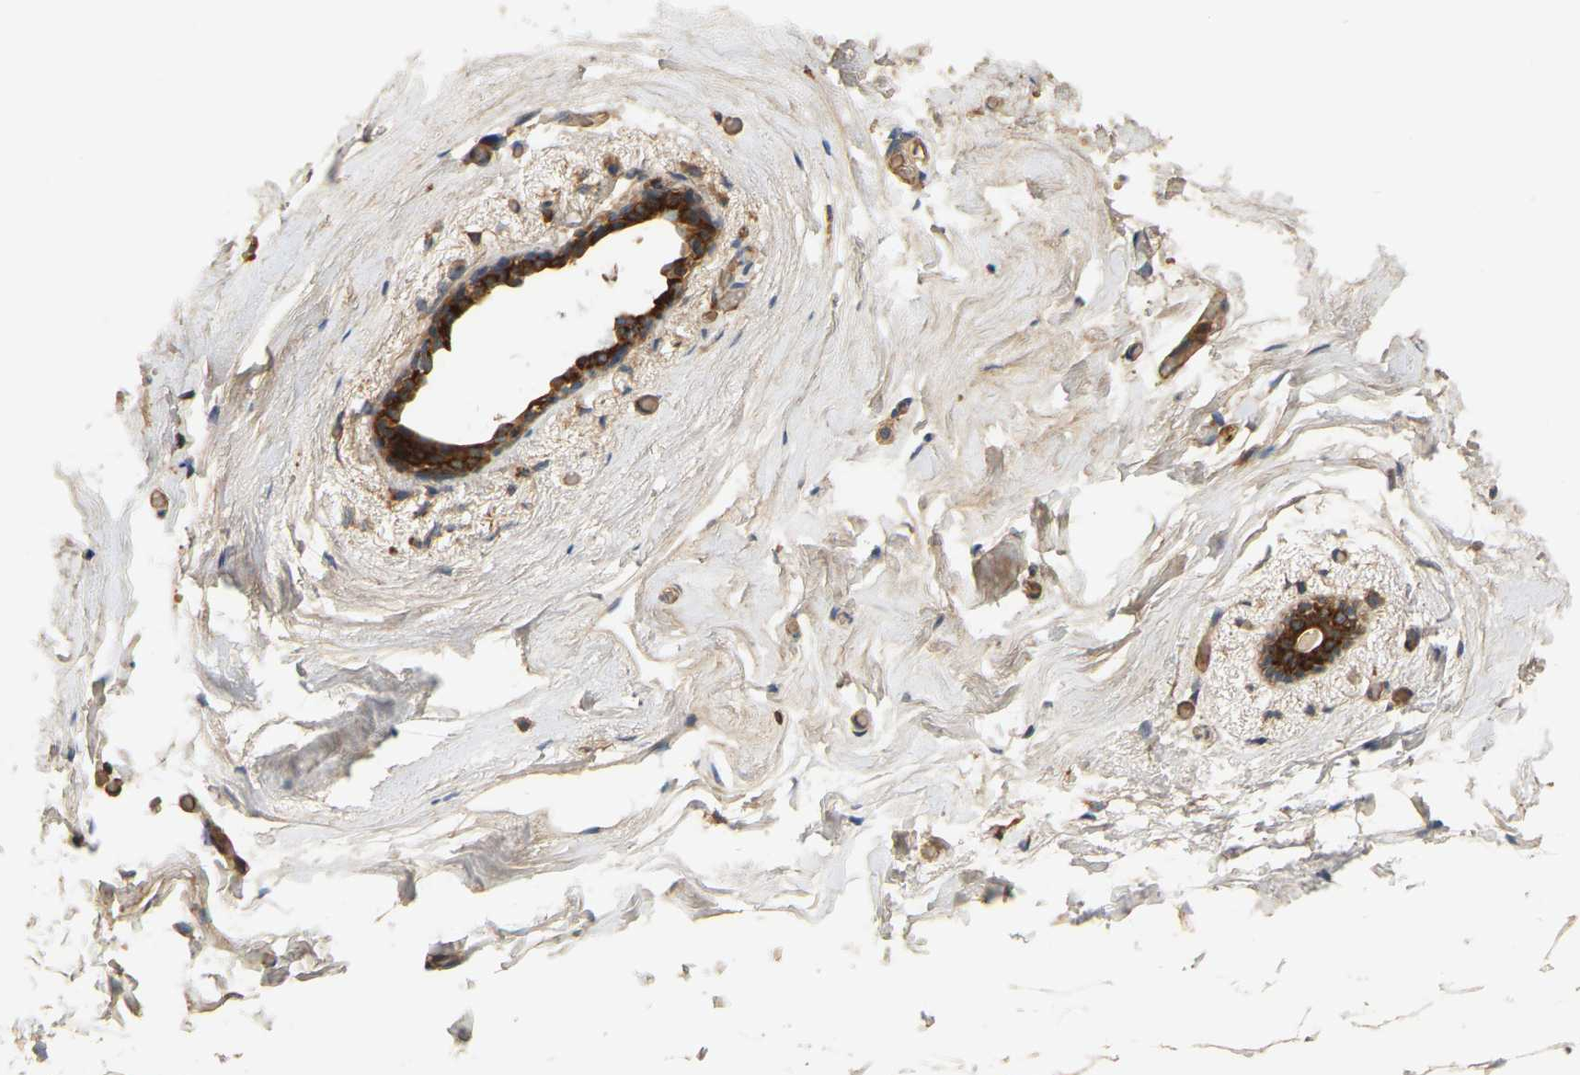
{"staining": {"intensity": "weak", "quantity": "25%-75%", "location": "cytoplasmic/membranous"}, "tissue": "breast", "cell_type": "Adipocytes", "image_type": "normal", "snomed": [{"axis": "morphology", "description": "Normal tissue, NOS"}, {"axis": "topography", "description": "Breast"}], "caption": "The histopathology image exhibits staining of normal breast, revealing weak cytoplasmic/membranous protein expression (brown color) within adipocytes.", "gene": "AKAP13", "patient": {"sex": "female", "age": 62}}